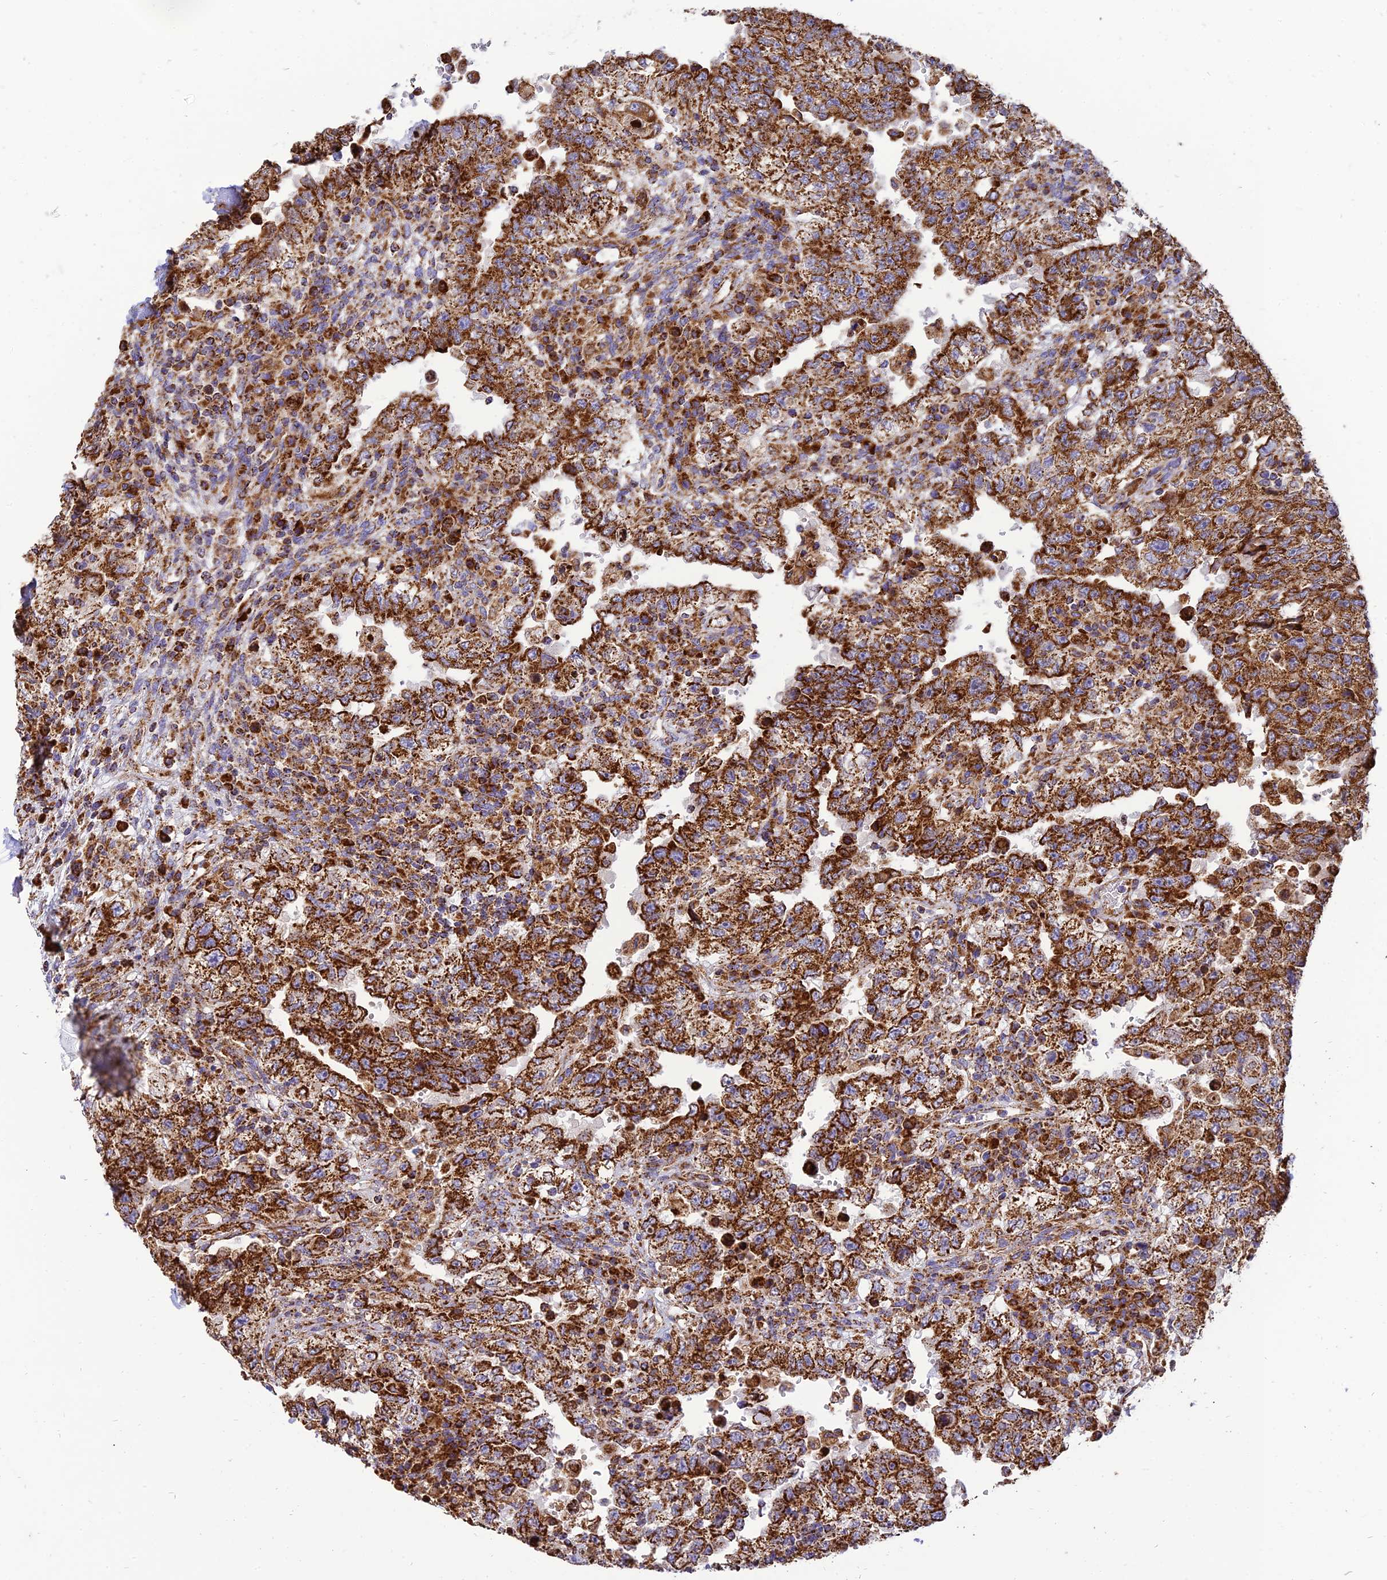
{"staining": {"intensity": "strong", "quantity": ">75%", "location": "cytoplasmic/membranous"}, "tissue": "testis cancer", "cell_type": "Tumor cells", "image_type": "cancer", "snomed": [{"axis": "morphology", "description": "Carcinoma, Embryonal, NOS"}, {"axis": "topography", "description": "Testis"}], "caption": "Testis embryonal carcinoma tissue reveals strong cytoplasmic/membranous staining in about >75% of tumor cells The staining is performed using DAB brown chromogen to label protein expression. The nuclei are counter-stained blue using hematoxylin.", "gene": "THUMPD2", "patient": {"sex": "male", "age": 26}}